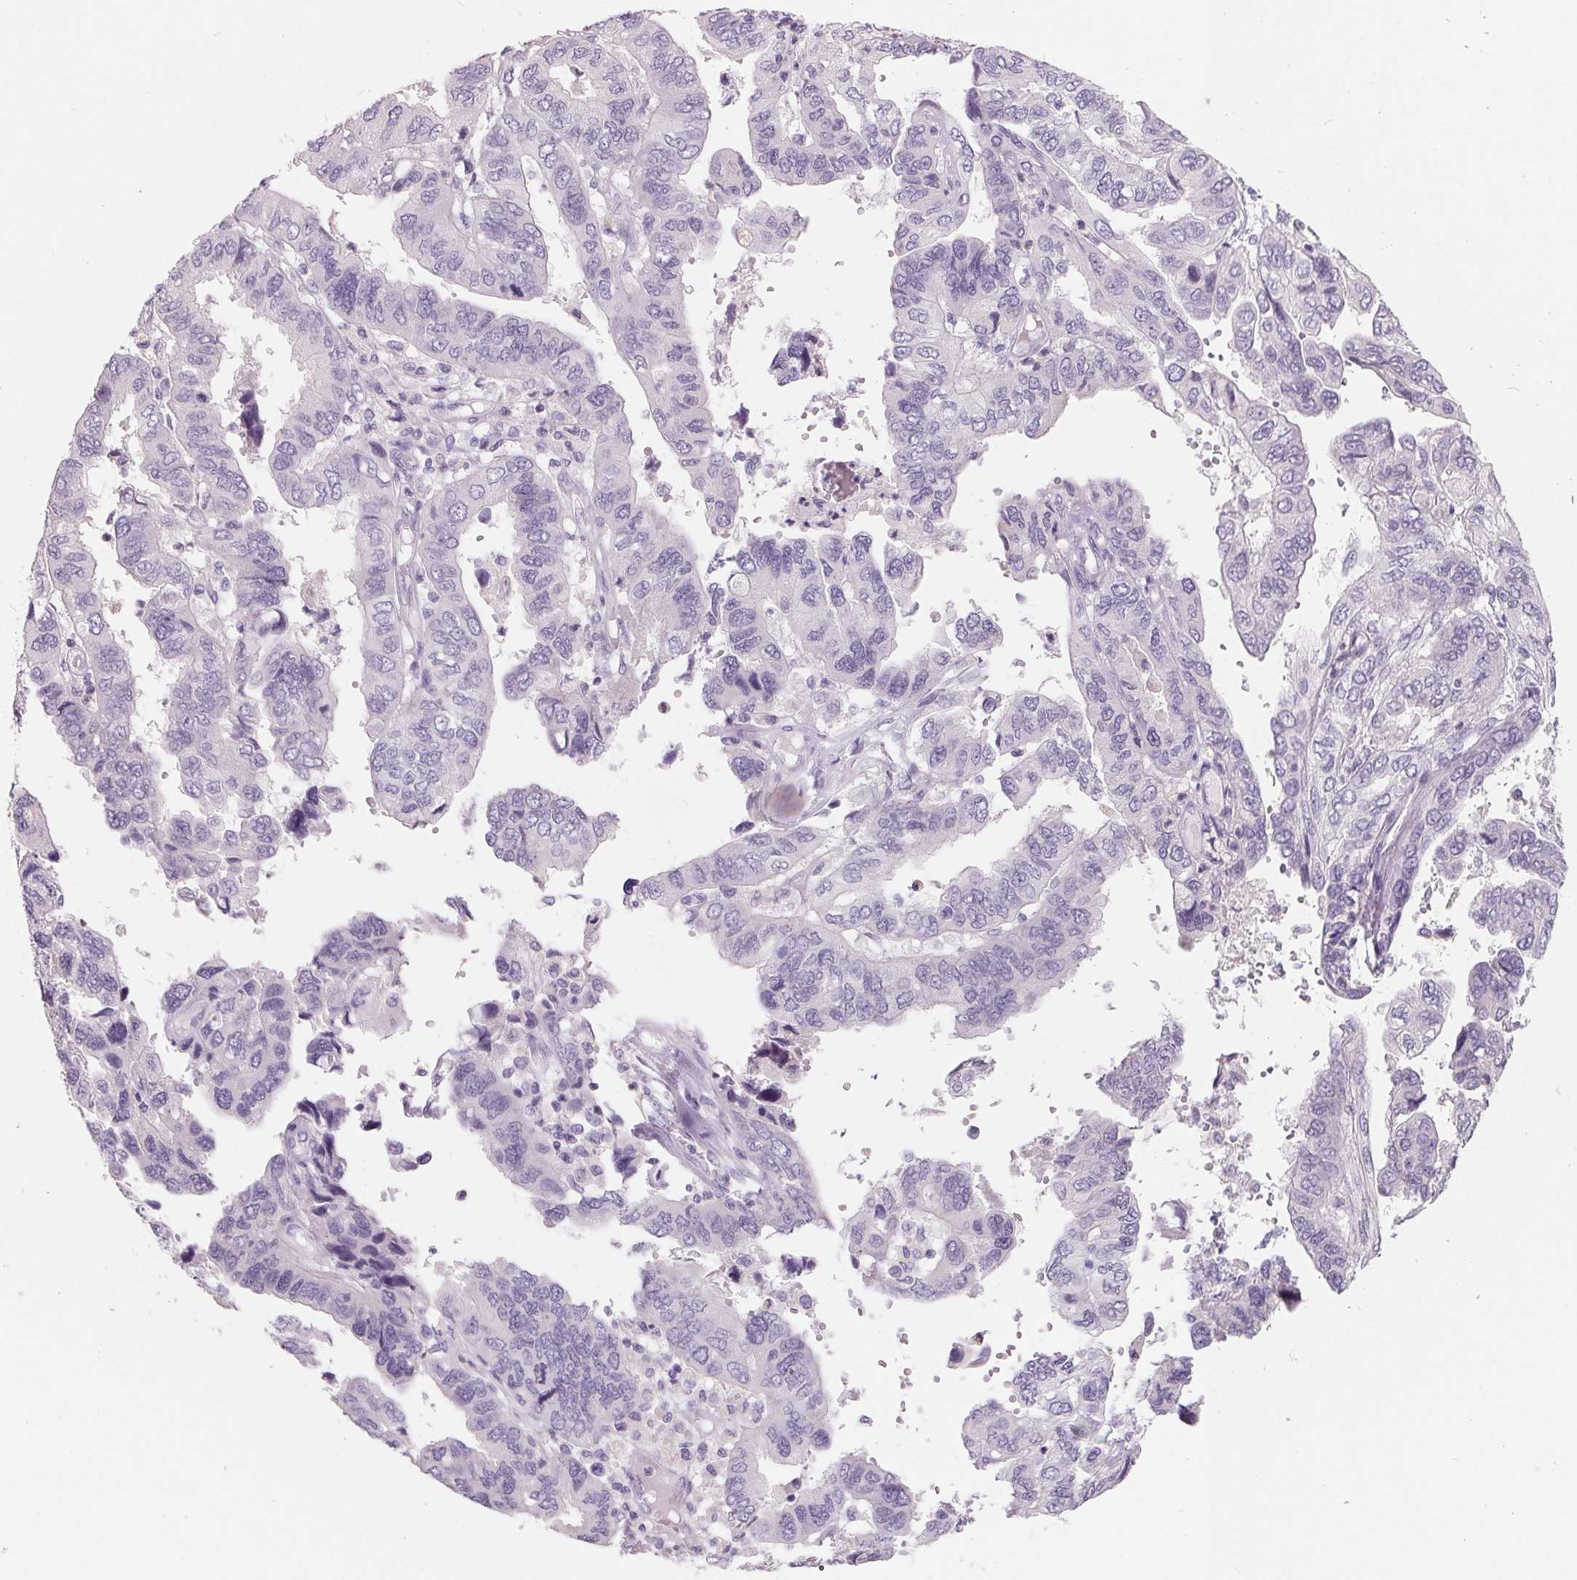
{"staining": {"intensity": "negative", "quantity": "none", "location": "none"}, "tissue": "ovarian cancer", "cell_type": "Tumor cells", "image_type": "cancer", "snomed": [{"axis": "morphology", "description": "Cystadenocarcinoma, serous, NOS"}, {"axis": "topography", "description": "Ovary"}], "caption": "Protein analysis of serous cystadenocarcinoma (ovarian) reveals no significant staining in tumor cells.", "gene": "FTCD", "patient": {"sex": "female", "age": 79}}